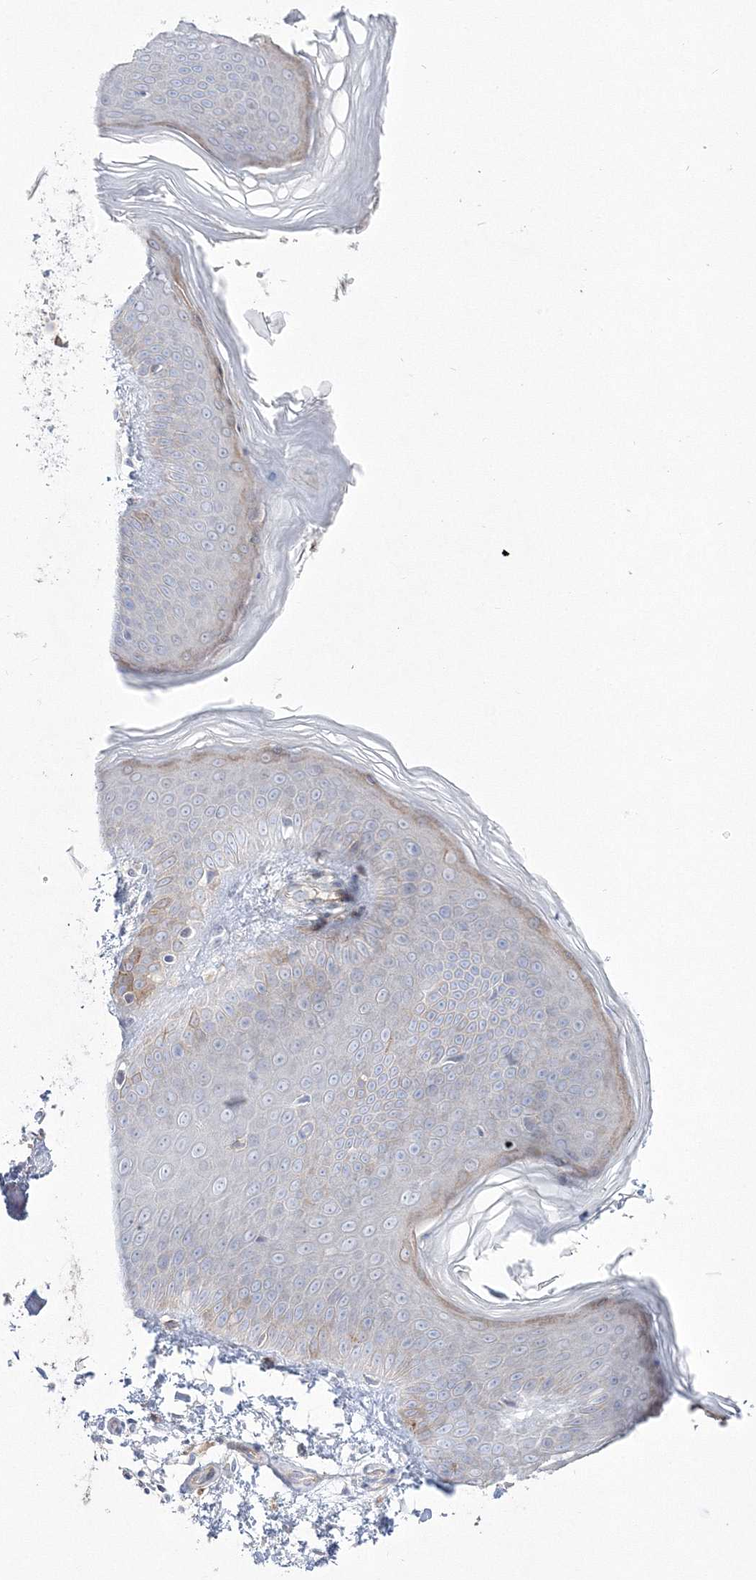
{"staining": {"intensity": "negative", "quantity": "none", "location": "none"}, "tissue": "skin", "cell_type": "Fibroblasts", "image_type": "normal", "snomed": [{"axis": "morphology", "description": "Normal tissue, NOS"}, {"axis": "topography", "description": "Skin"}], "caption": "Protein analysis of normal skin reveals no significant positivity in fibroblasts.", "gene": "HYAL2", "patient": {"sex": "male", "age": 37}}